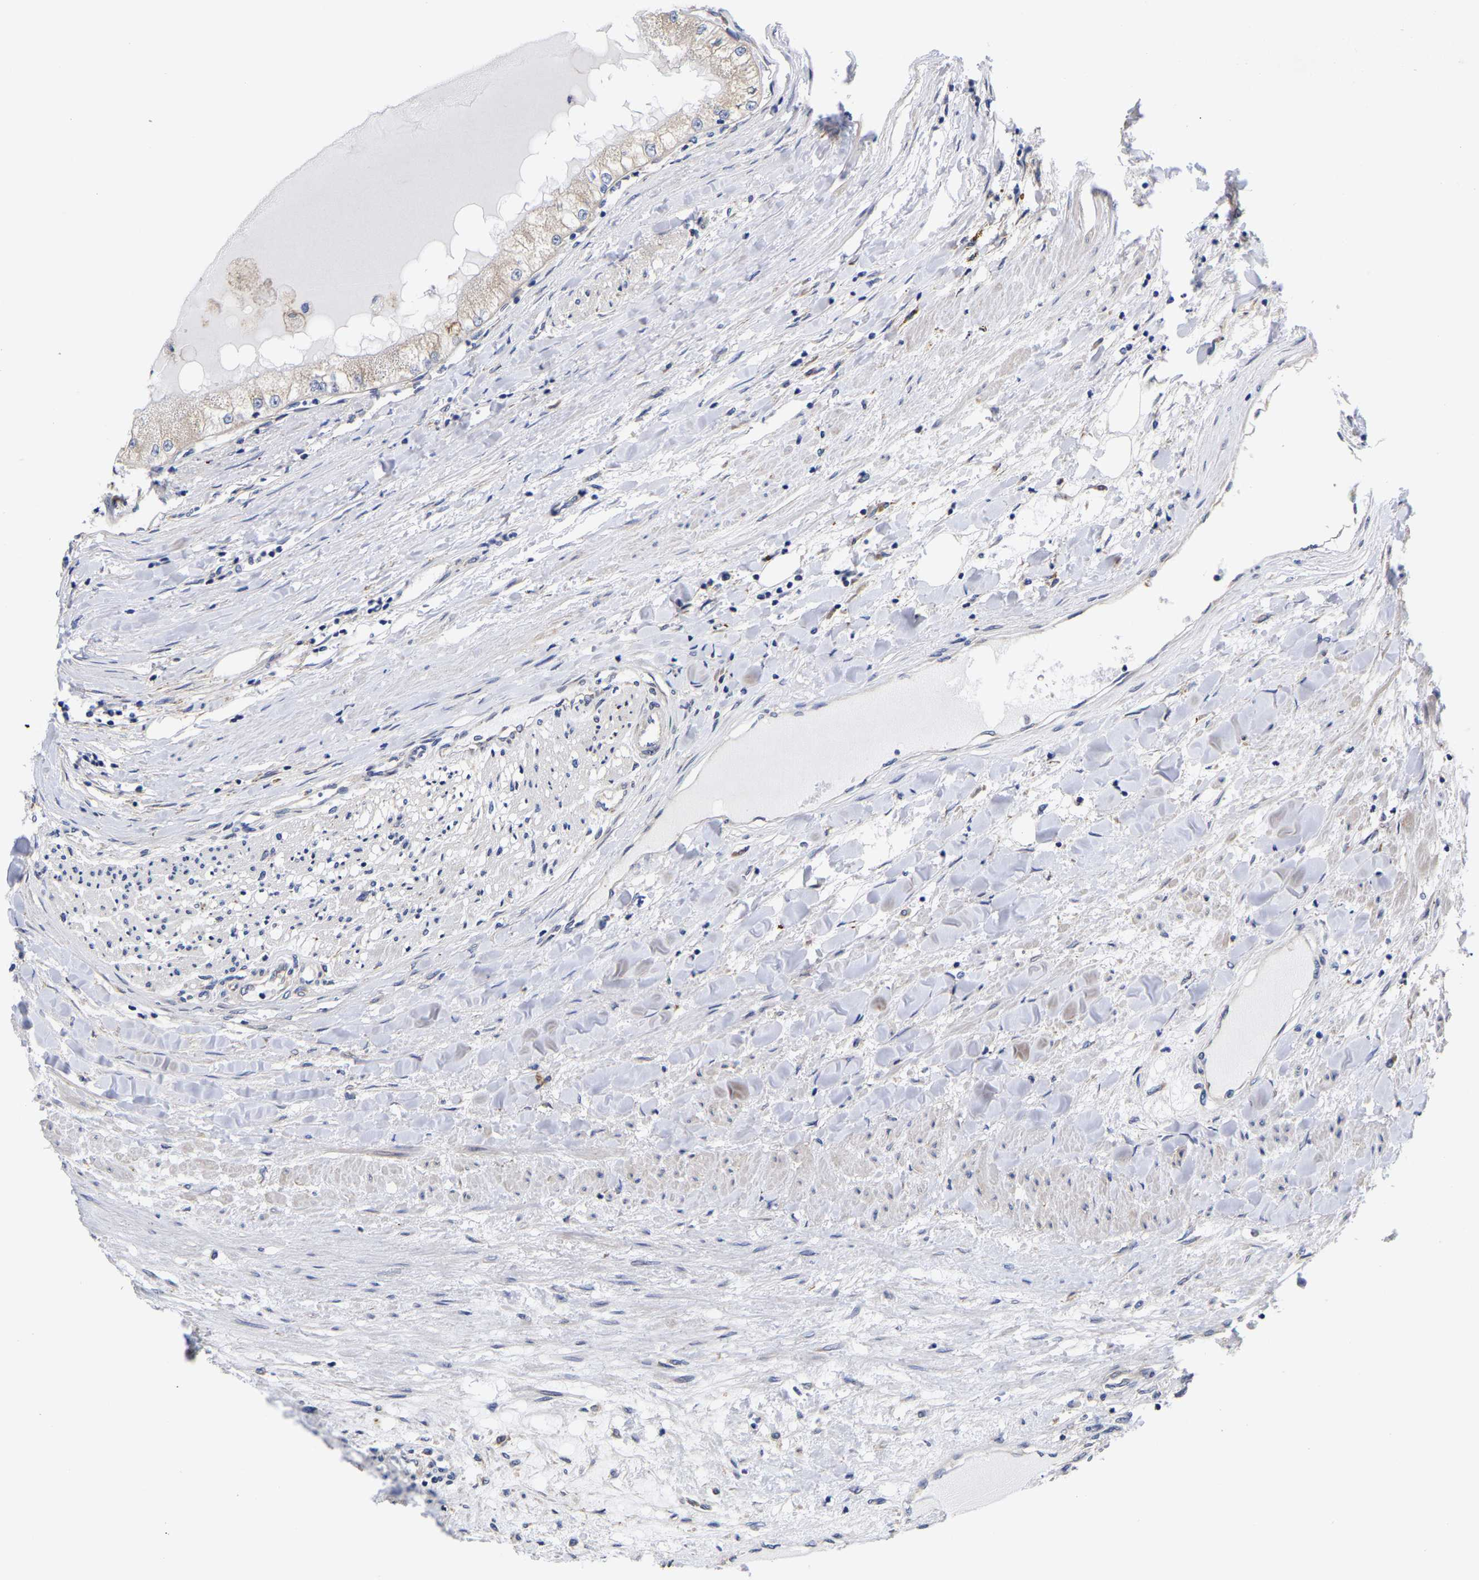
{"staining": {"intensity": "weak", "quantity": "<25%", "location": "cytoplasmic/membranous"}, "tissue": "renal cancer", "cell_type": "Tumor cells", "image_type": "cancer", "snomed": [{"axis": "morphology", "description": "Adenocarcinoma, NOS"}, {"axis": "topography", "description": "Kidney"}], "caption": "Immunohistochemistry (IHC) histopathology image of neoplastic tissue: adenocarcinoma (renal) stained with DAB (3,3'-diaminobenzidine) shows no significant protein positivity in tumor cells.", "gene": "CFAP298", "patient": {"sex": "male", "age": 68}}